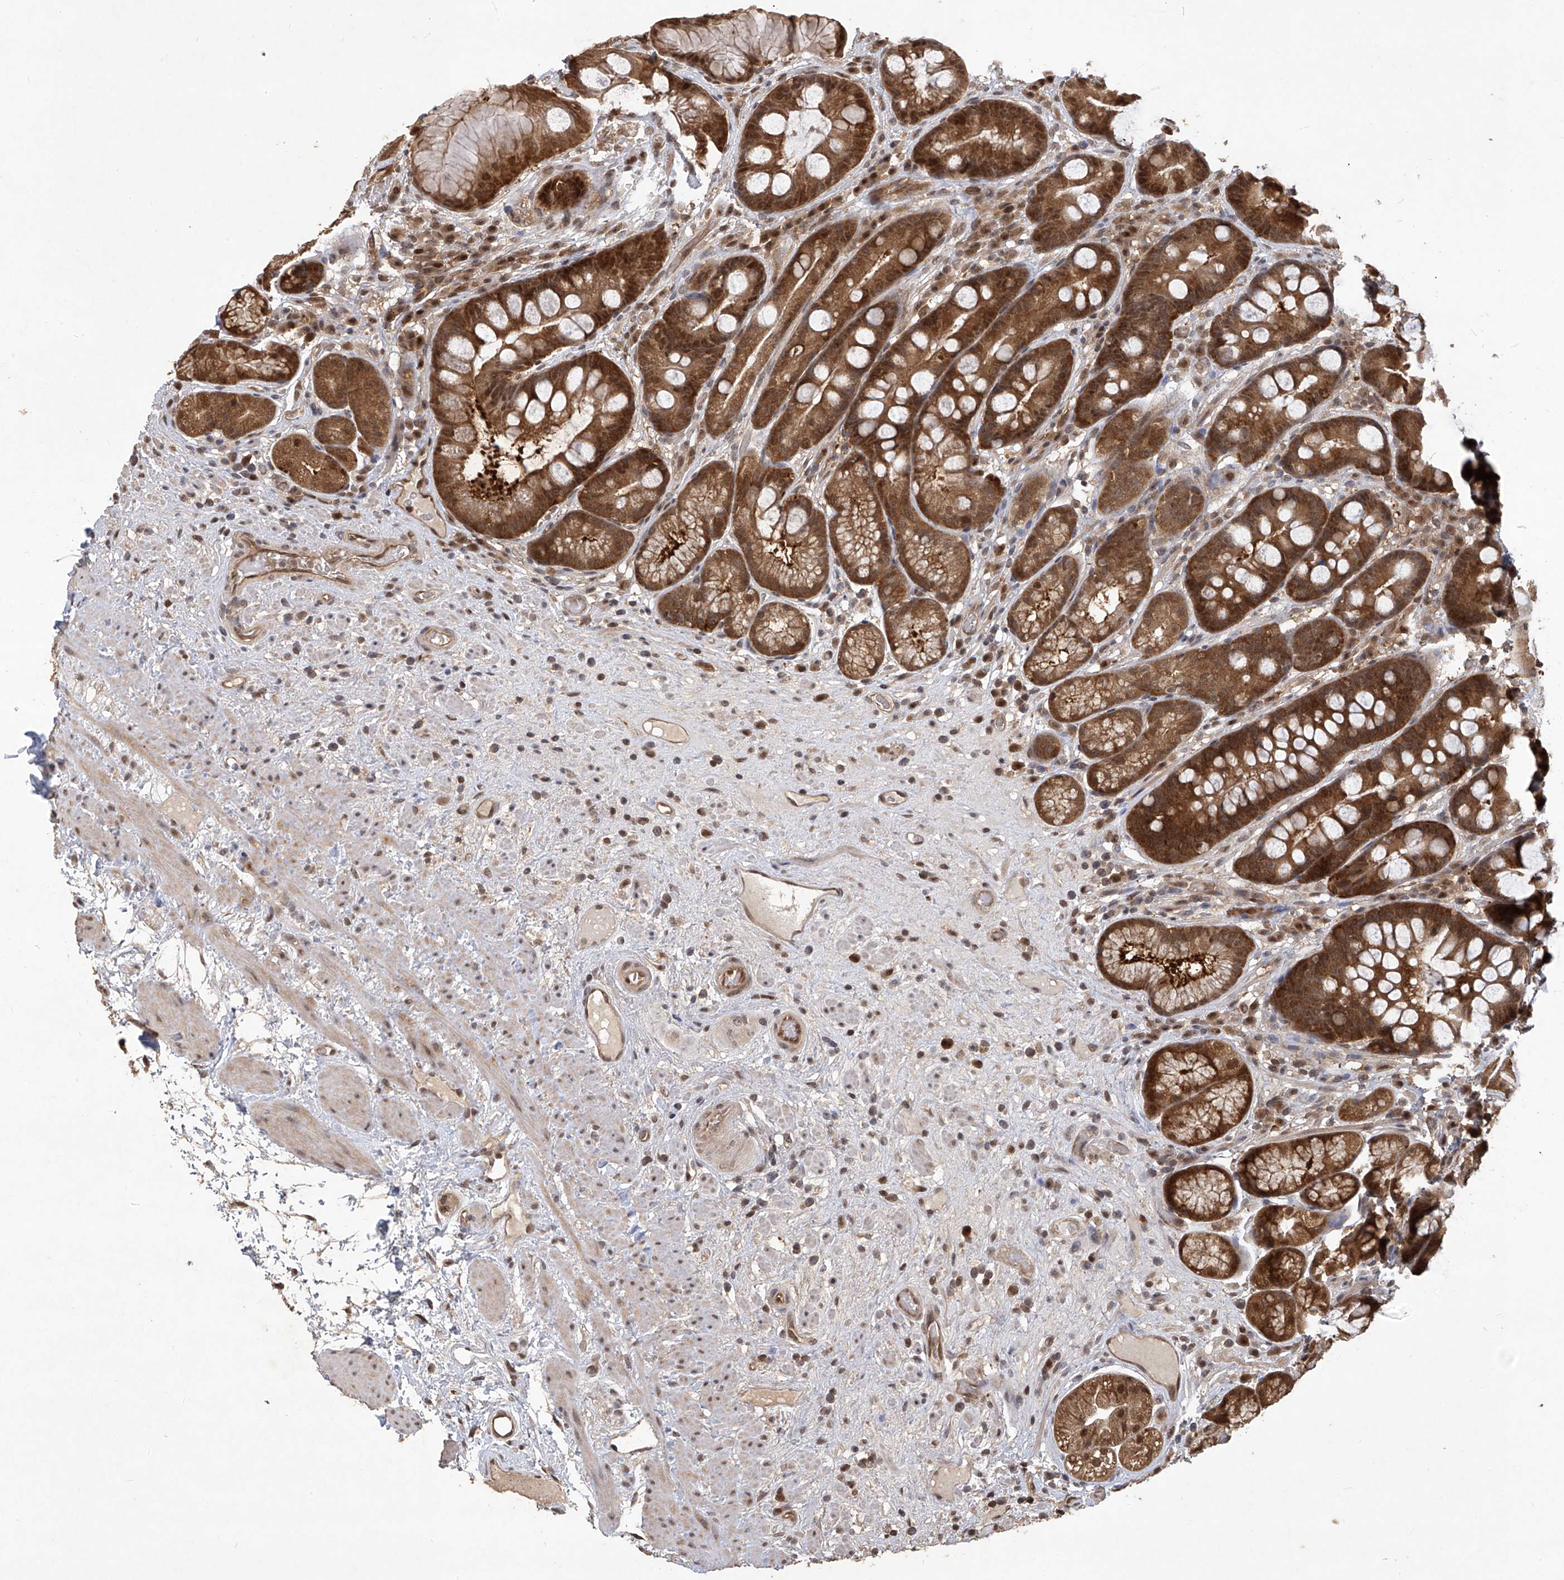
{"staining": {"intensity": "strong", "quantity": ">75%", "location": "cytoplasmic/membranous,nuclear"}, "tissue": "stomach", "cell_type": "Glandular cells", "image_type": "normal", "snomed": [{"axis": "morphology", "description": "Normal tissue, NOS"}, {"axis": "topography", "description": "Stomach"}], "caption": "The image displays immunohistochemical staining of benign stomach. There is strong cytoplasmic/membranous,nuclear positivity is appreciated in about >75% of glandular cells. The staining was performed using DAB to visualize the protein expression in brown, while the nuclei were stained in blue with hematoxylin (Magnification: 20x).", "gene": "PSMB1", "patient": {"sex": "male", "age": 57}}